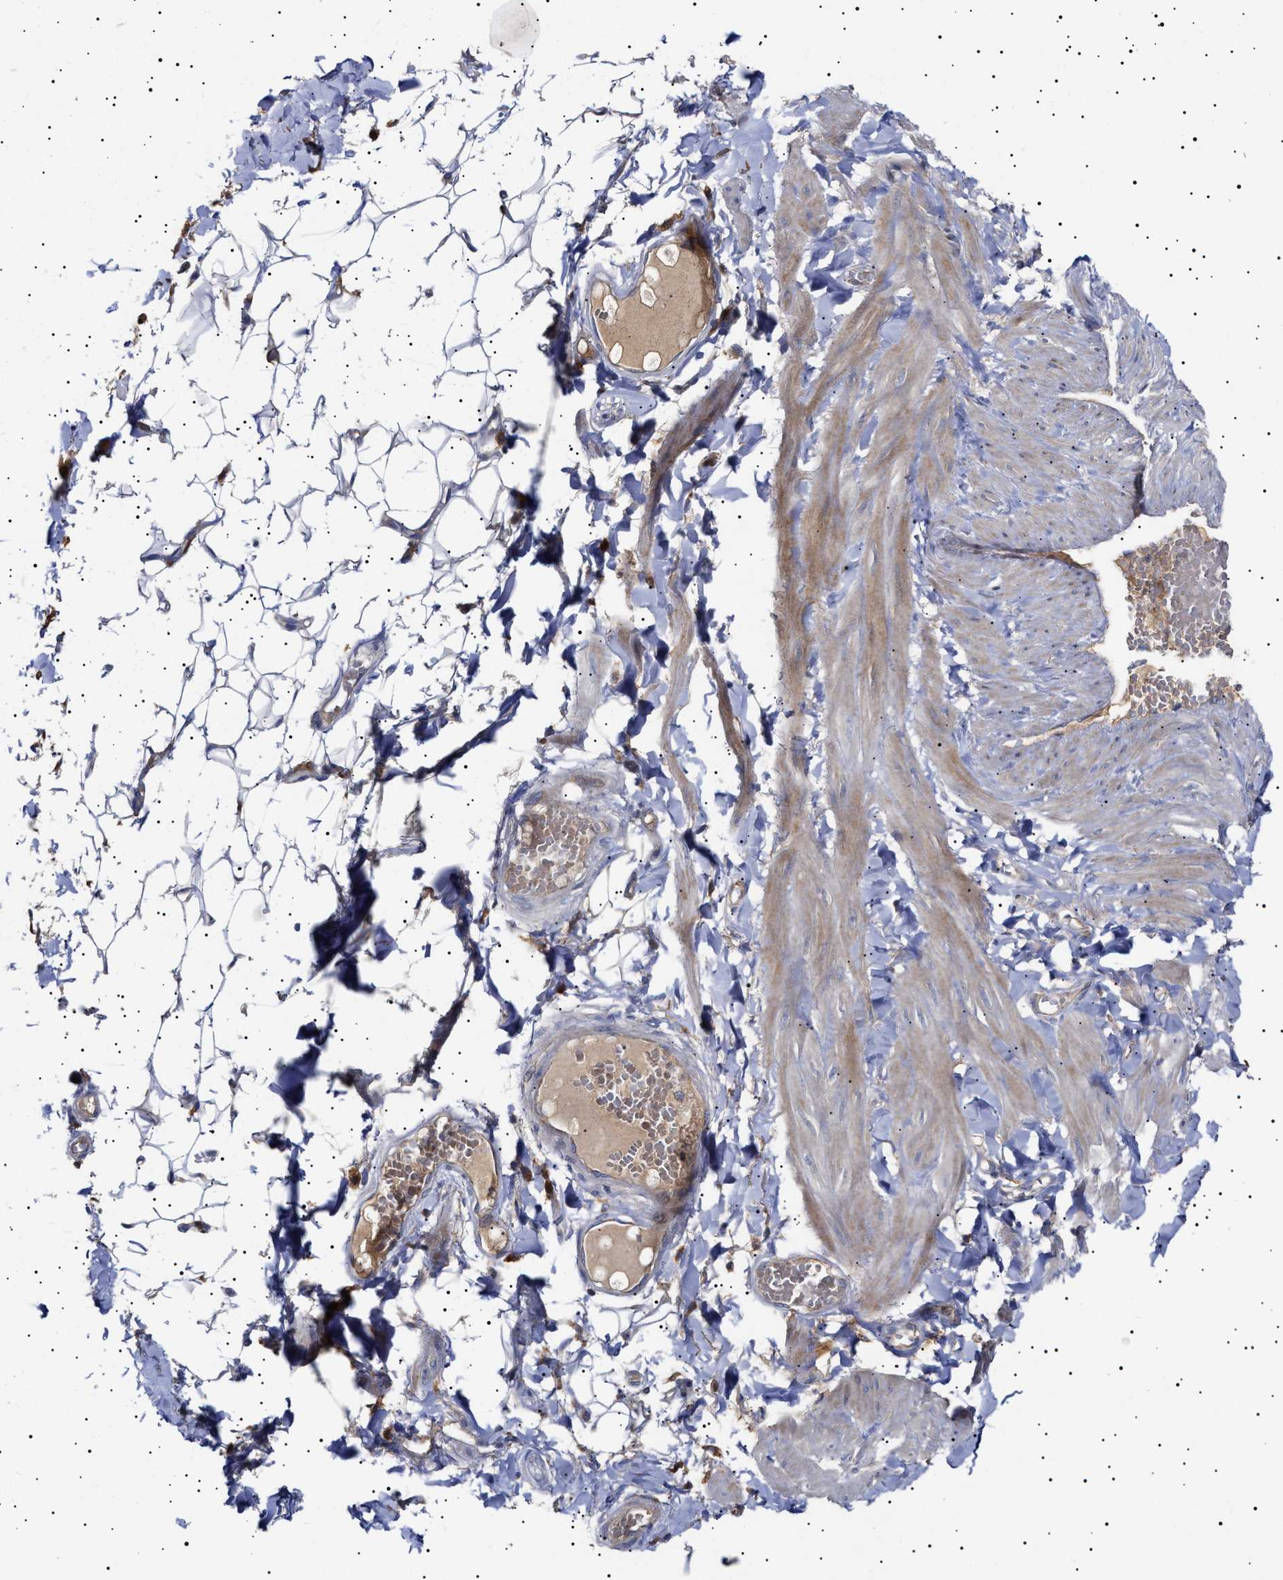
{"staining": {"intensity": "negative", "quantity": "none", "location": "none"}, "tissue": "adipose tissue", "cell_type": "Adipocytes", "image_type": "normal", "snomed": [{"axis": "morphology", "description": "Normal tissue, NOS"}, {"axis": "topography", "description": "Adipose tissue"}, {"axis": "topography", "description": "Vascular tissue"}, {"axis": "topography", "description": "Peripheral nerve tissue"}], "caption": "Adipose tissue stained for a protein using immunohistochemistry (IHC) demonstrates no positivity adipocytes.", "gene": "MRPL10", "patient": {"sex": "male", "age": 25}}